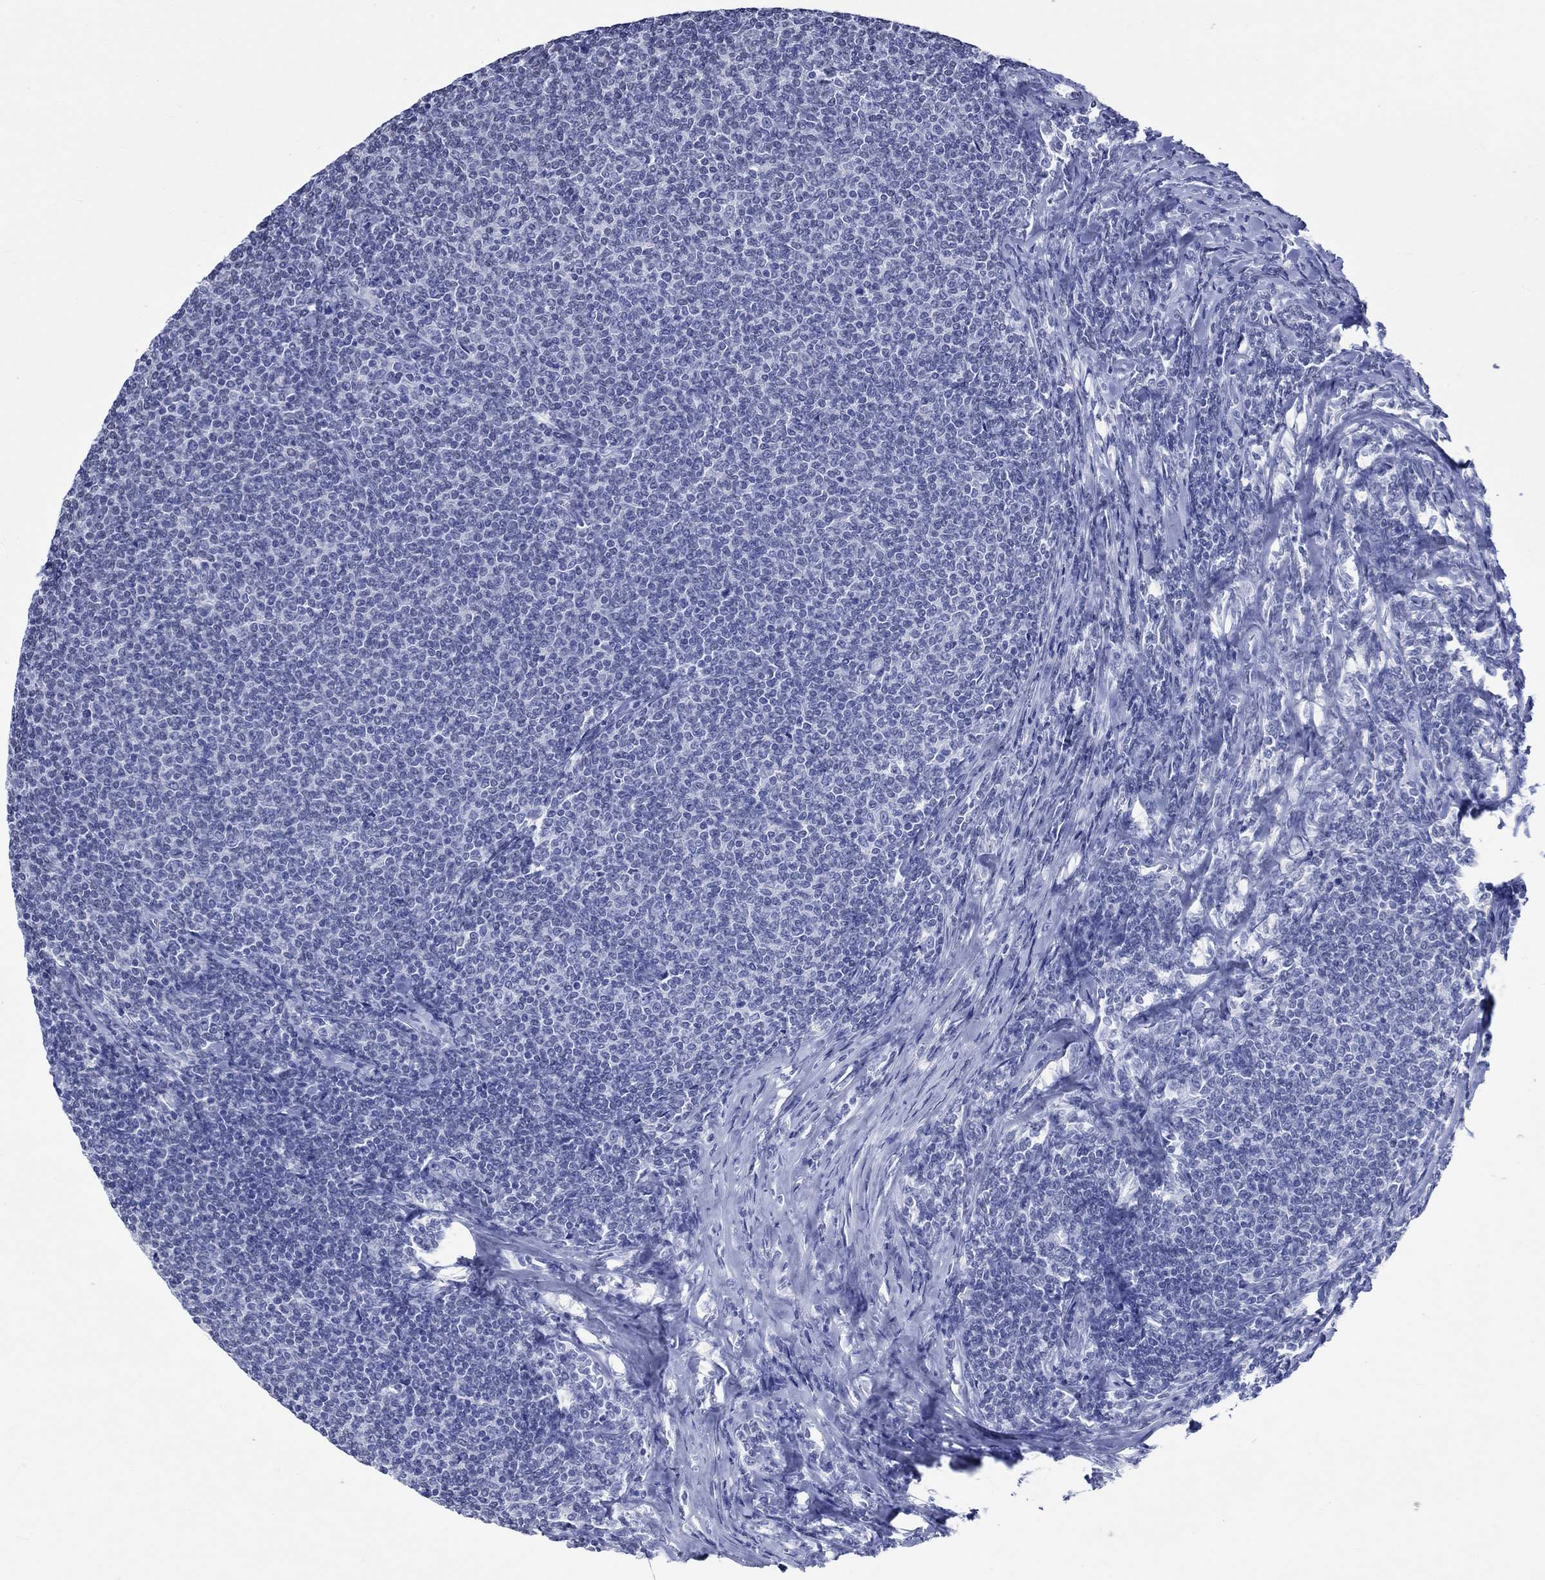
{"staining": {"intensity": "negative", "quantity": "none", "location": "none"}, "tissue": "lymphoma", "cell_type": "Tumor cells", "image_type": "cancer", "snomed": [{"axis": "morphology", "description": "Malignant lymphoma, non-Hodgkin's type, Low grade"}, {"axis": "topography", "description": "Lymph node"}], "caption": "Human malignant lymphoma, non-Hodgkin's type (low-grade) stained for a protein using immunohistochemistry demonstrates no expression in tumor cells.", "gene": "CRYAB", "patient": {"sex": "male", "age": 52}}